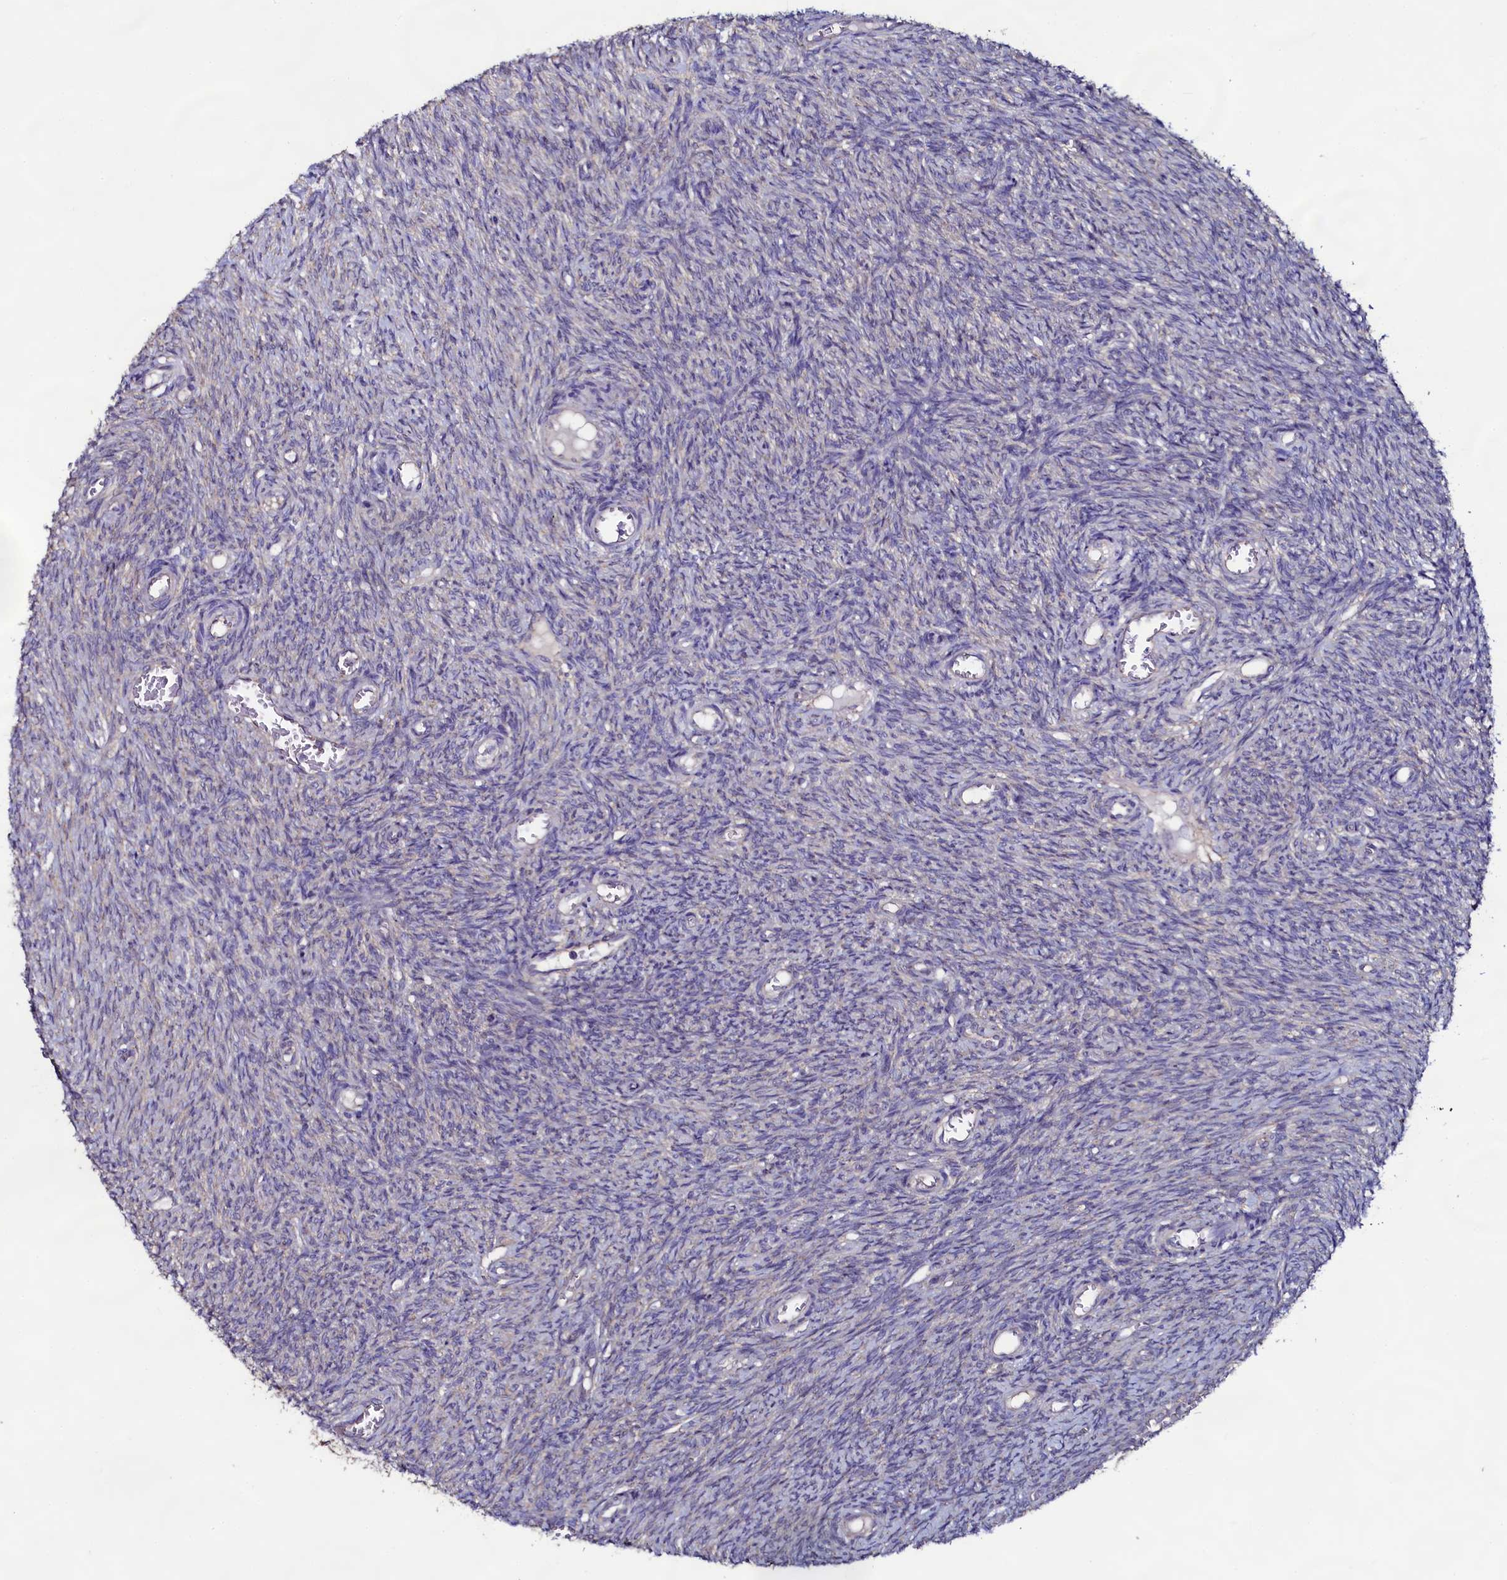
{"staining": {"intensity": "weak", "quantity": ">75%", "location": "cytoplasmic/membranous"}, "tissue": "ovary", "cell_type": "Follicle cells", "image_type": "normal", "snomed": [{"axis": "morphology", "description": "Normal tissue, NOS"}, {"axis": "topography", "description": "Ovary"}], "caption": "Immunohistochemistry (IHC) of normal ovary shows low levels of weak cytoplasmic/membranous positivity in about >75% of follicle cells.", "gene": "USPL1", "patient": {"sex": "female", "age": 44}}